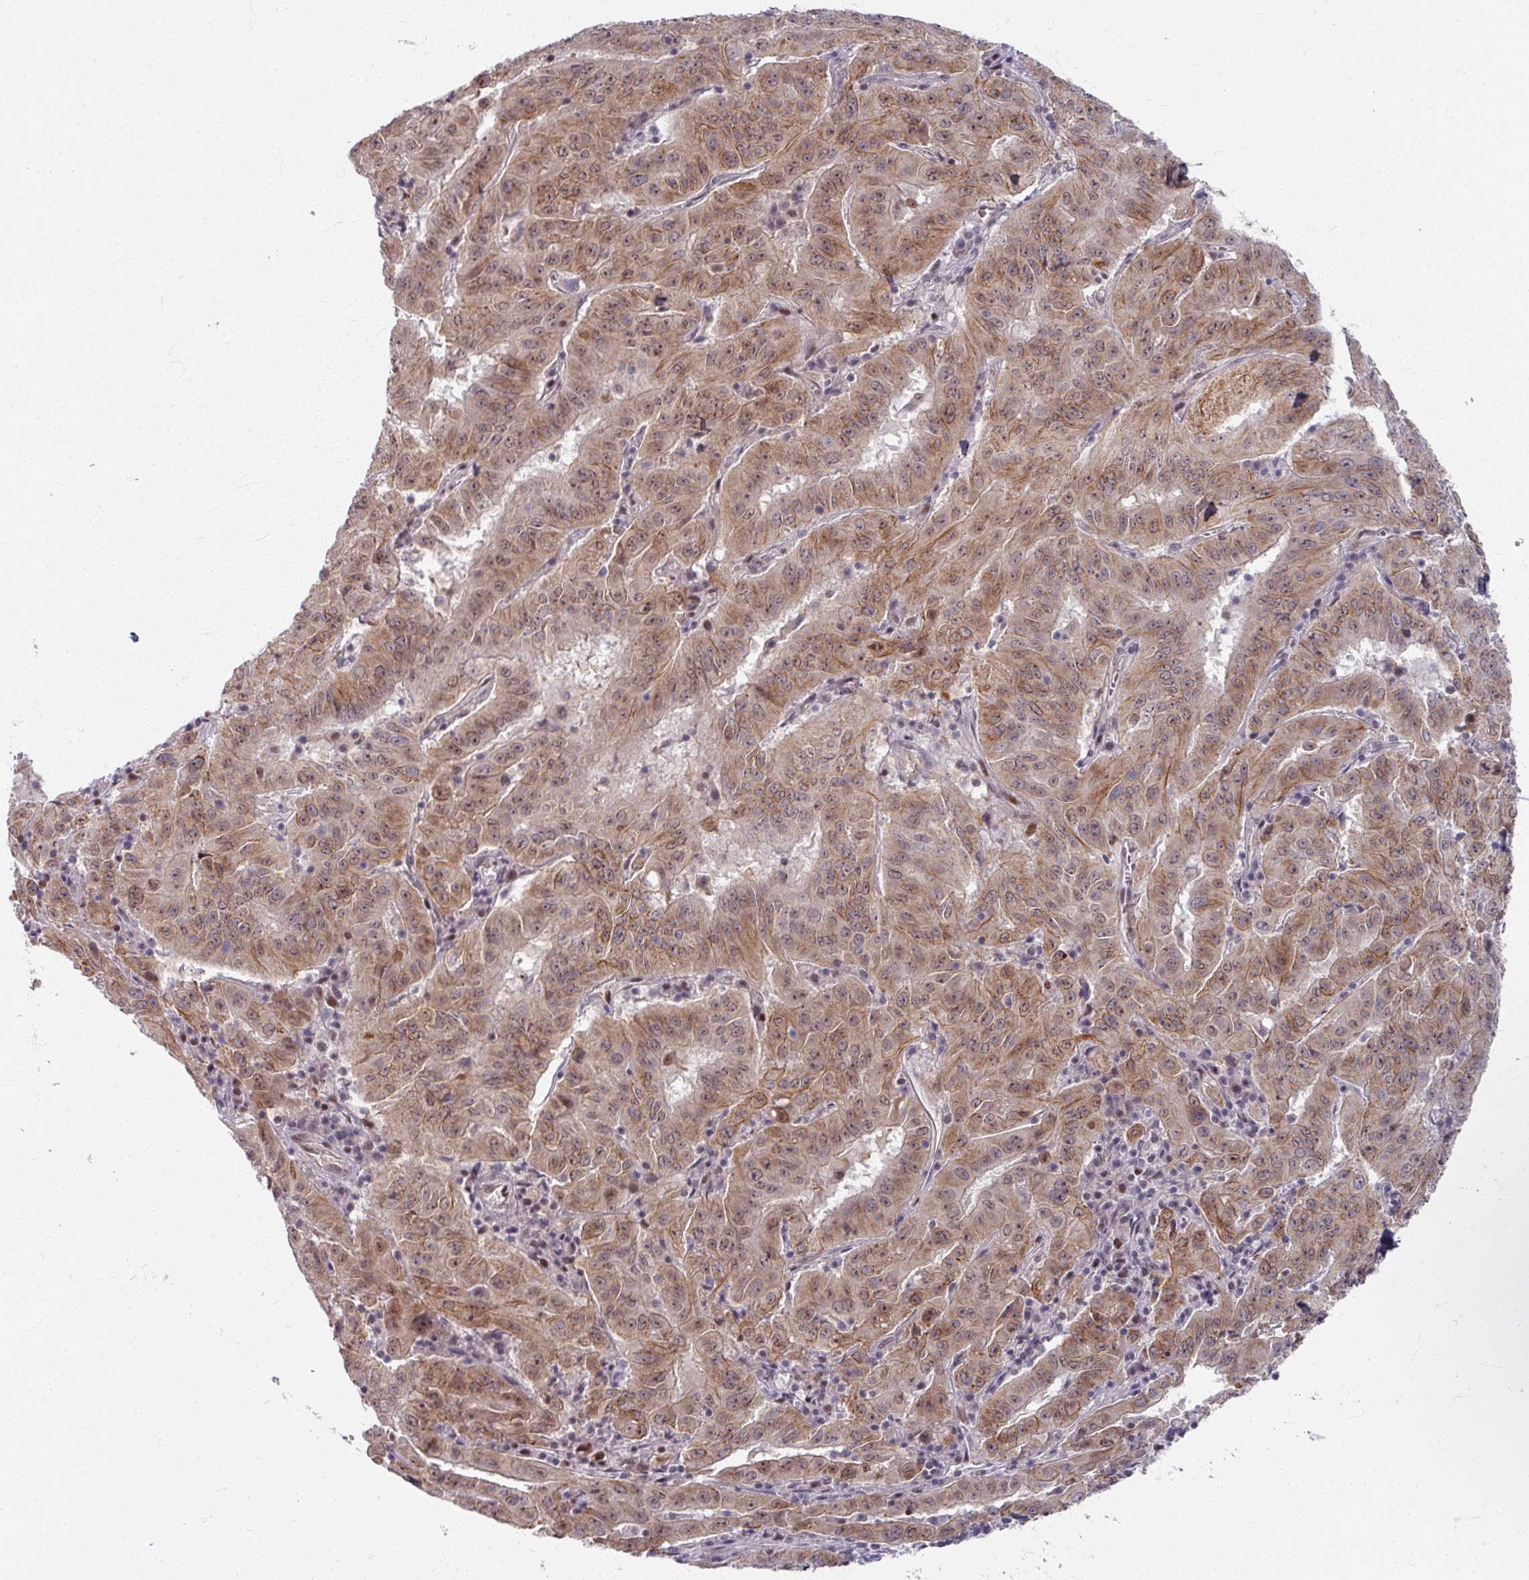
{"staining": {"intensity": "moderate", "quantity": ">75%", "location": "cytoplasmic/membranous"}, "tissue": "pancreatic cancer", "cell_type": "Tumor cells", "image_type": "cancer", "snomed": [{"axis": "morphology", "description": "Adenocarcinoma, NOS"}, {"axis": "topography", "description": "Pancreas"}], "caption": "This is an image of immunohistochemistry (IHC) staining of adenocarcinoma (pancreatic), which shows moderate staining in the cytoplasmic/membranous of tumor cells.", "gene": "KLC3", "patient": {"sex": "male", "age": 63}}